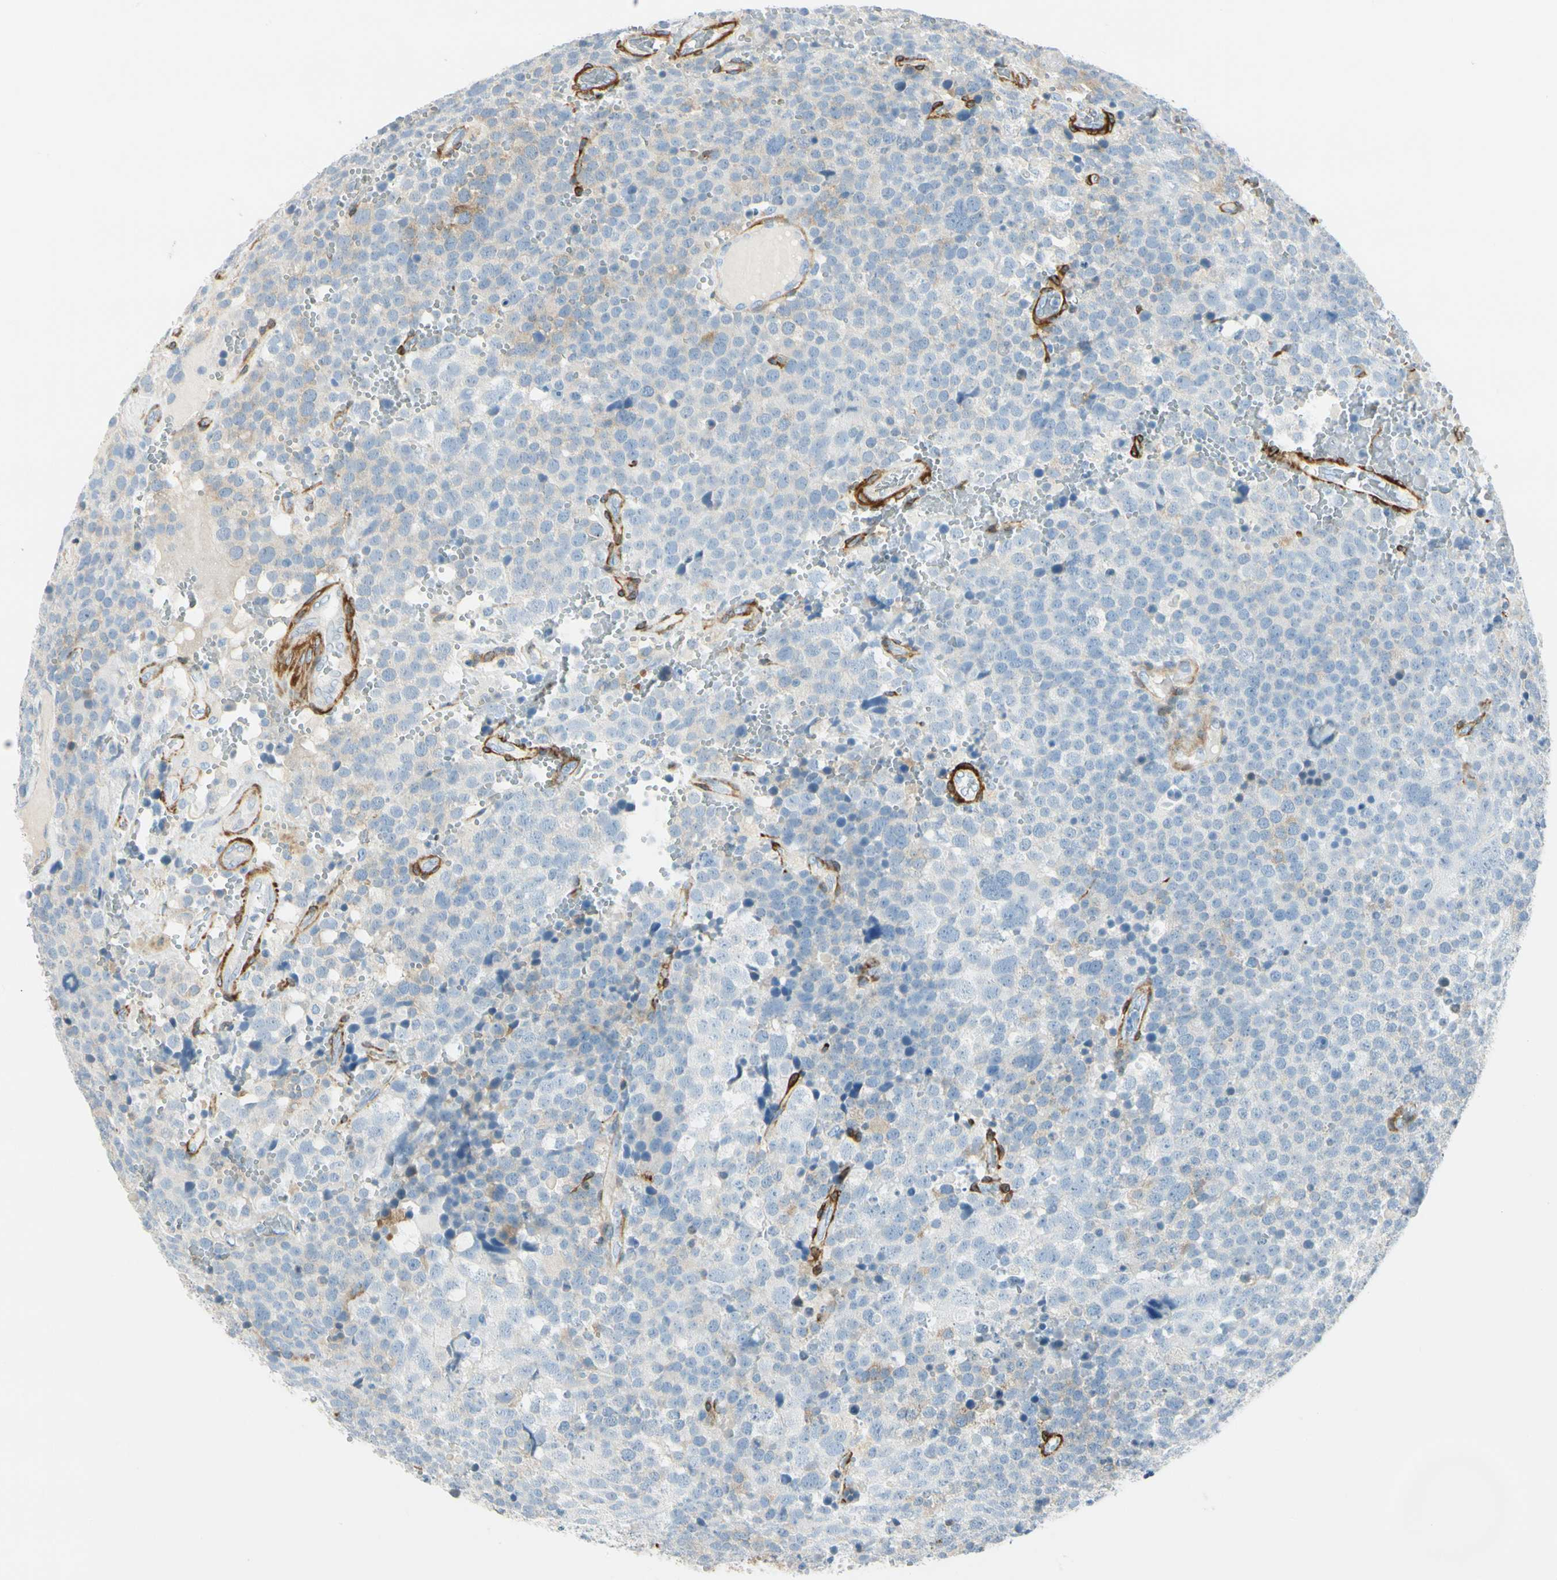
{"staining": {"intensity": "negative", "quantity": "none", "location": "none"}, "tissue": "testis cancer", "cell_type": "Tumor cells", "image_type": "cancer", "snomed": [{"axis": "morphology", "description": "Seminoma, NOS"}, {"axis": "topography", "description": "Testis"}], "caption": "There is no significant staining in tumor cells of testis cancer (seminoma).", "gene": "AMPH", "patient": {"sex": "male", "age": 71}}